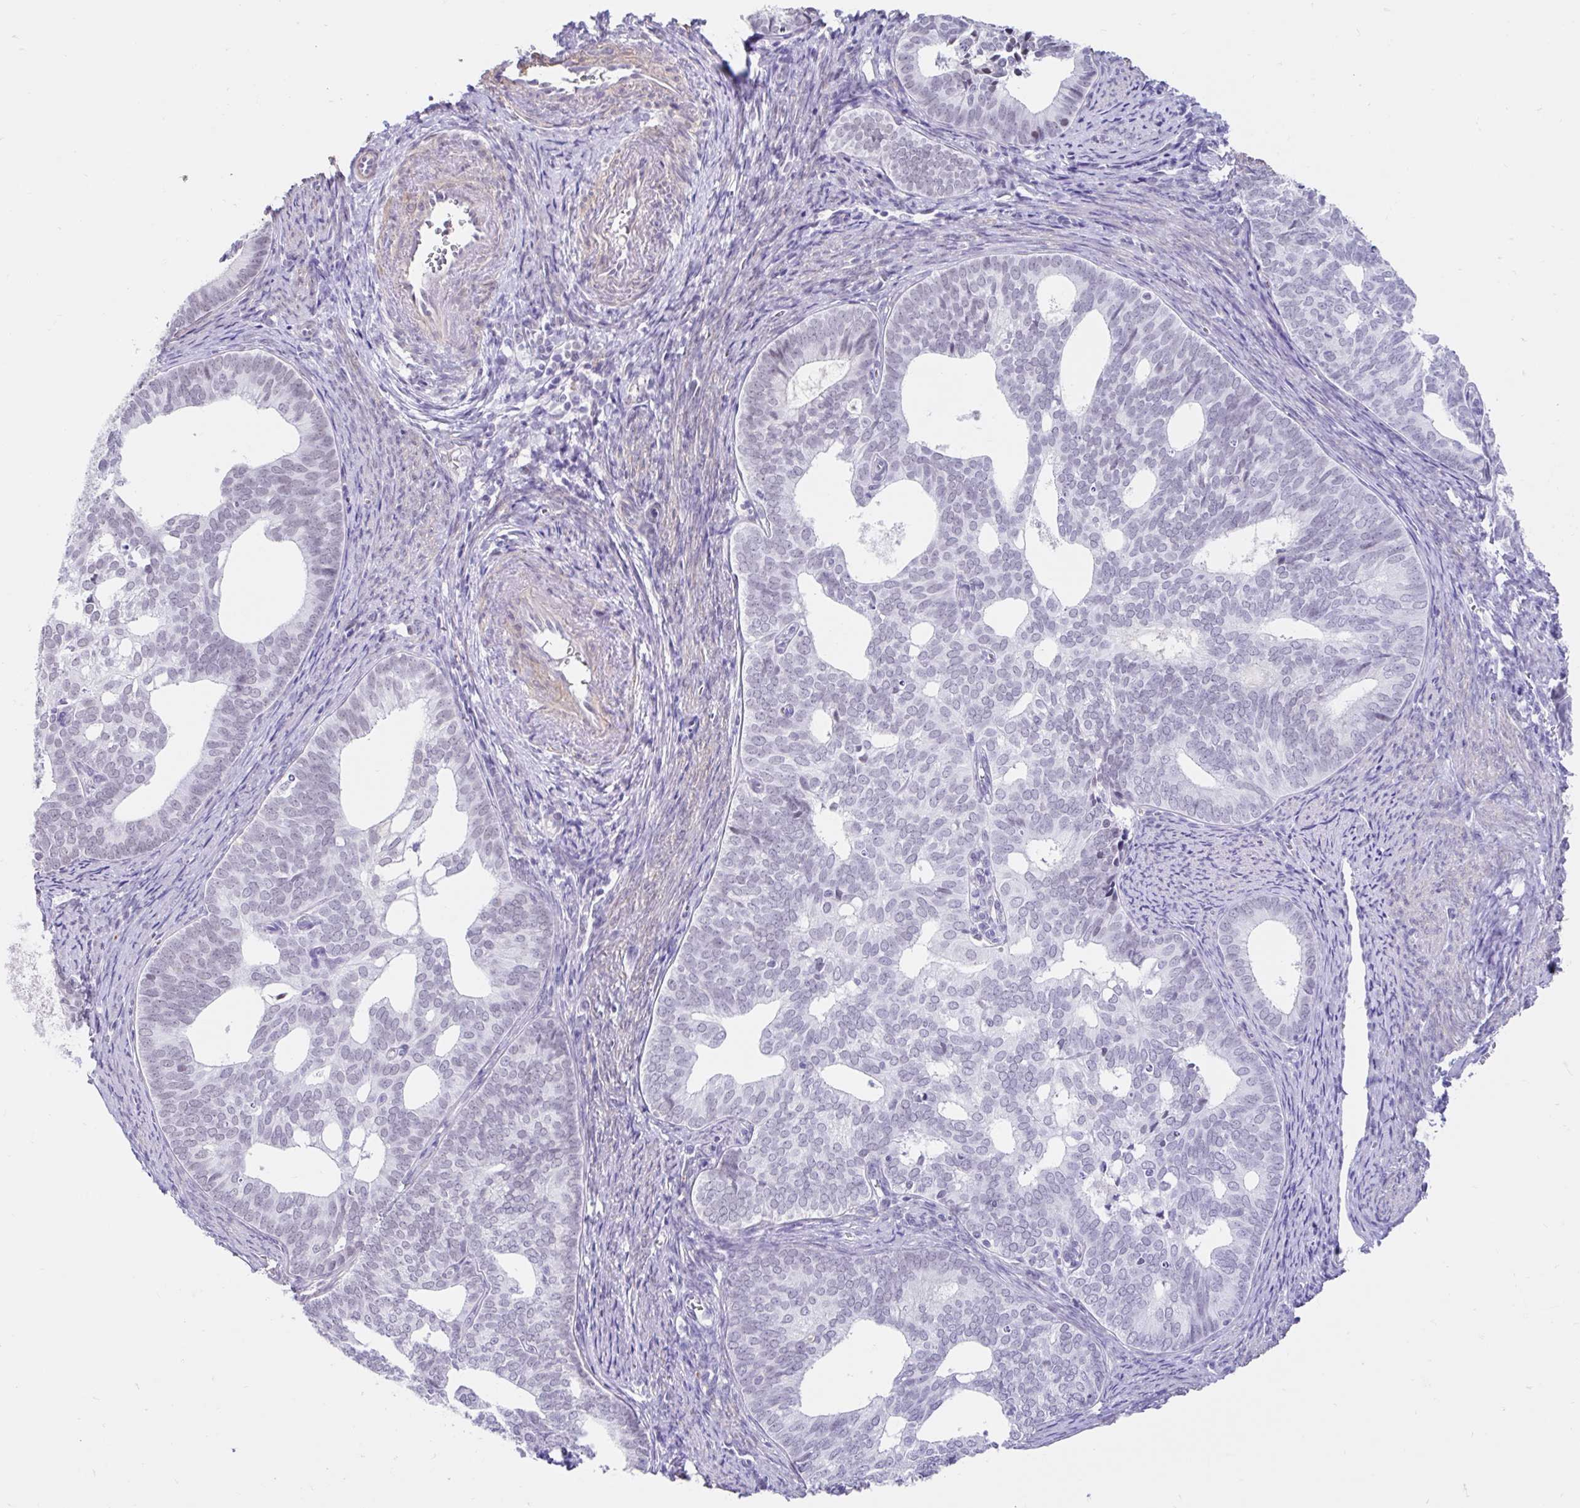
{"staining": {"intensity": "negative", "quantity": "none", "location": "none"}, "tissue": "endometrial cancer", "cell_type": "Tumor cells", "image_type": "cancer", "snomed": [{"axis": "morphology", "description": "Adenocarcinoma, NOS"}, {"axis": "topography", "description": "Endometrium"}], "caption": "High power microscopy micrograph of an immunohistochemistry (IHC) photomicrograph of endometrial cancer (adenocarcinoma), revealing no significant positivity in tumor cells.", "gene": "DCAF17", "patient": {"sex": "female", "age": 75}}